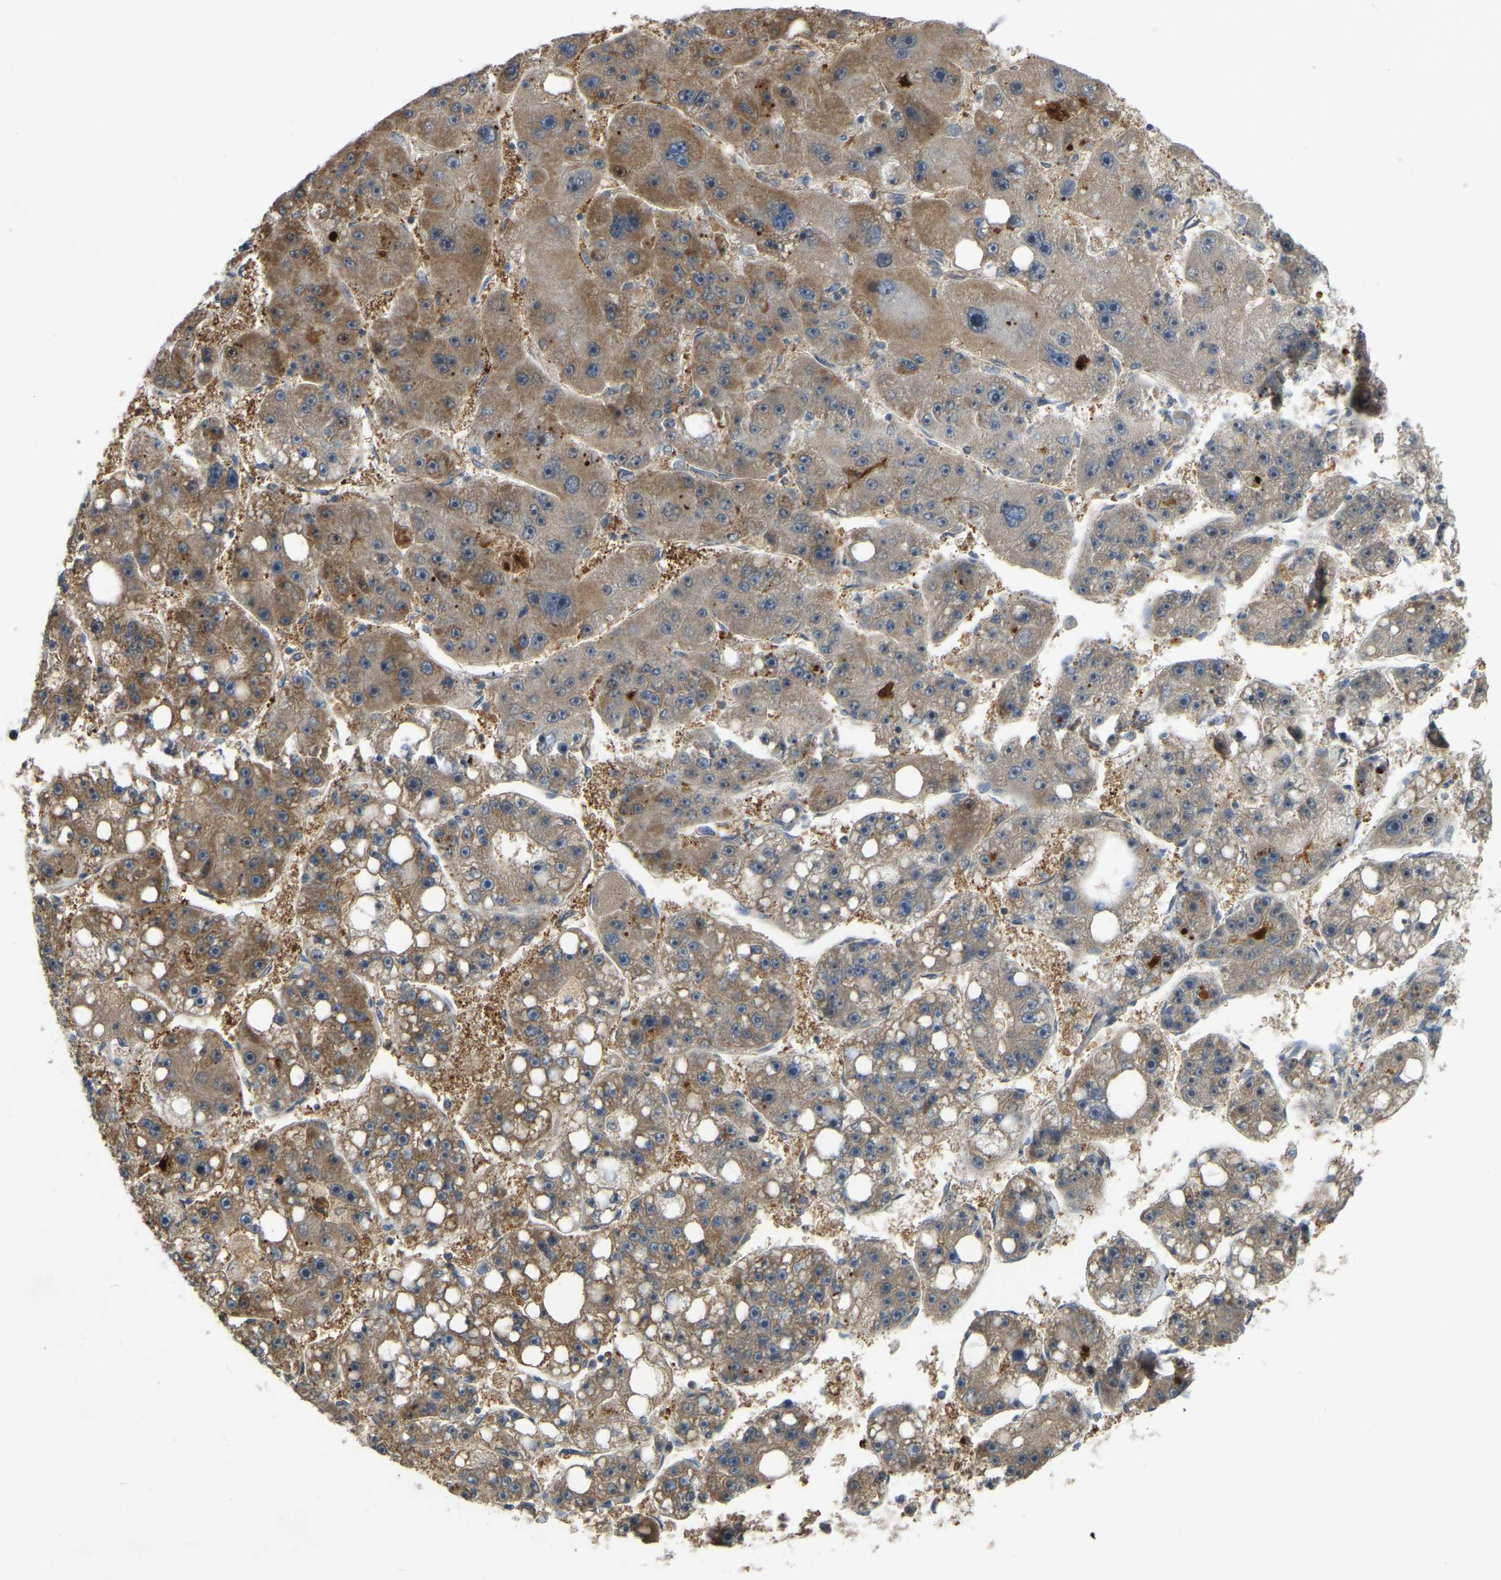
{"staining": {"intensity": "moderate", "quantity": "25%-75%", "location": "cytoplasmic/membranous"}, "tissue": "liver cancer", "cell_type": "Tumor cells", "image_type": "cancer", "snomed": [{"axis": "morphology", "description": "Carcinoma, Hepatocellular, NOS"}, {"axis": "topography", "description": "Liver"}], "caption": "Protein analysis of hepatocellular carcinoma (liver) tissue demonstrates moderate cytoplasmic/membranous expression in approximately 25%-75% of tumor cells. The protein of interest is shown in brown color, while the nuclei are stained blue.", "gene": "C21orf91", "patient": {"sex": "female", "age": 61}}